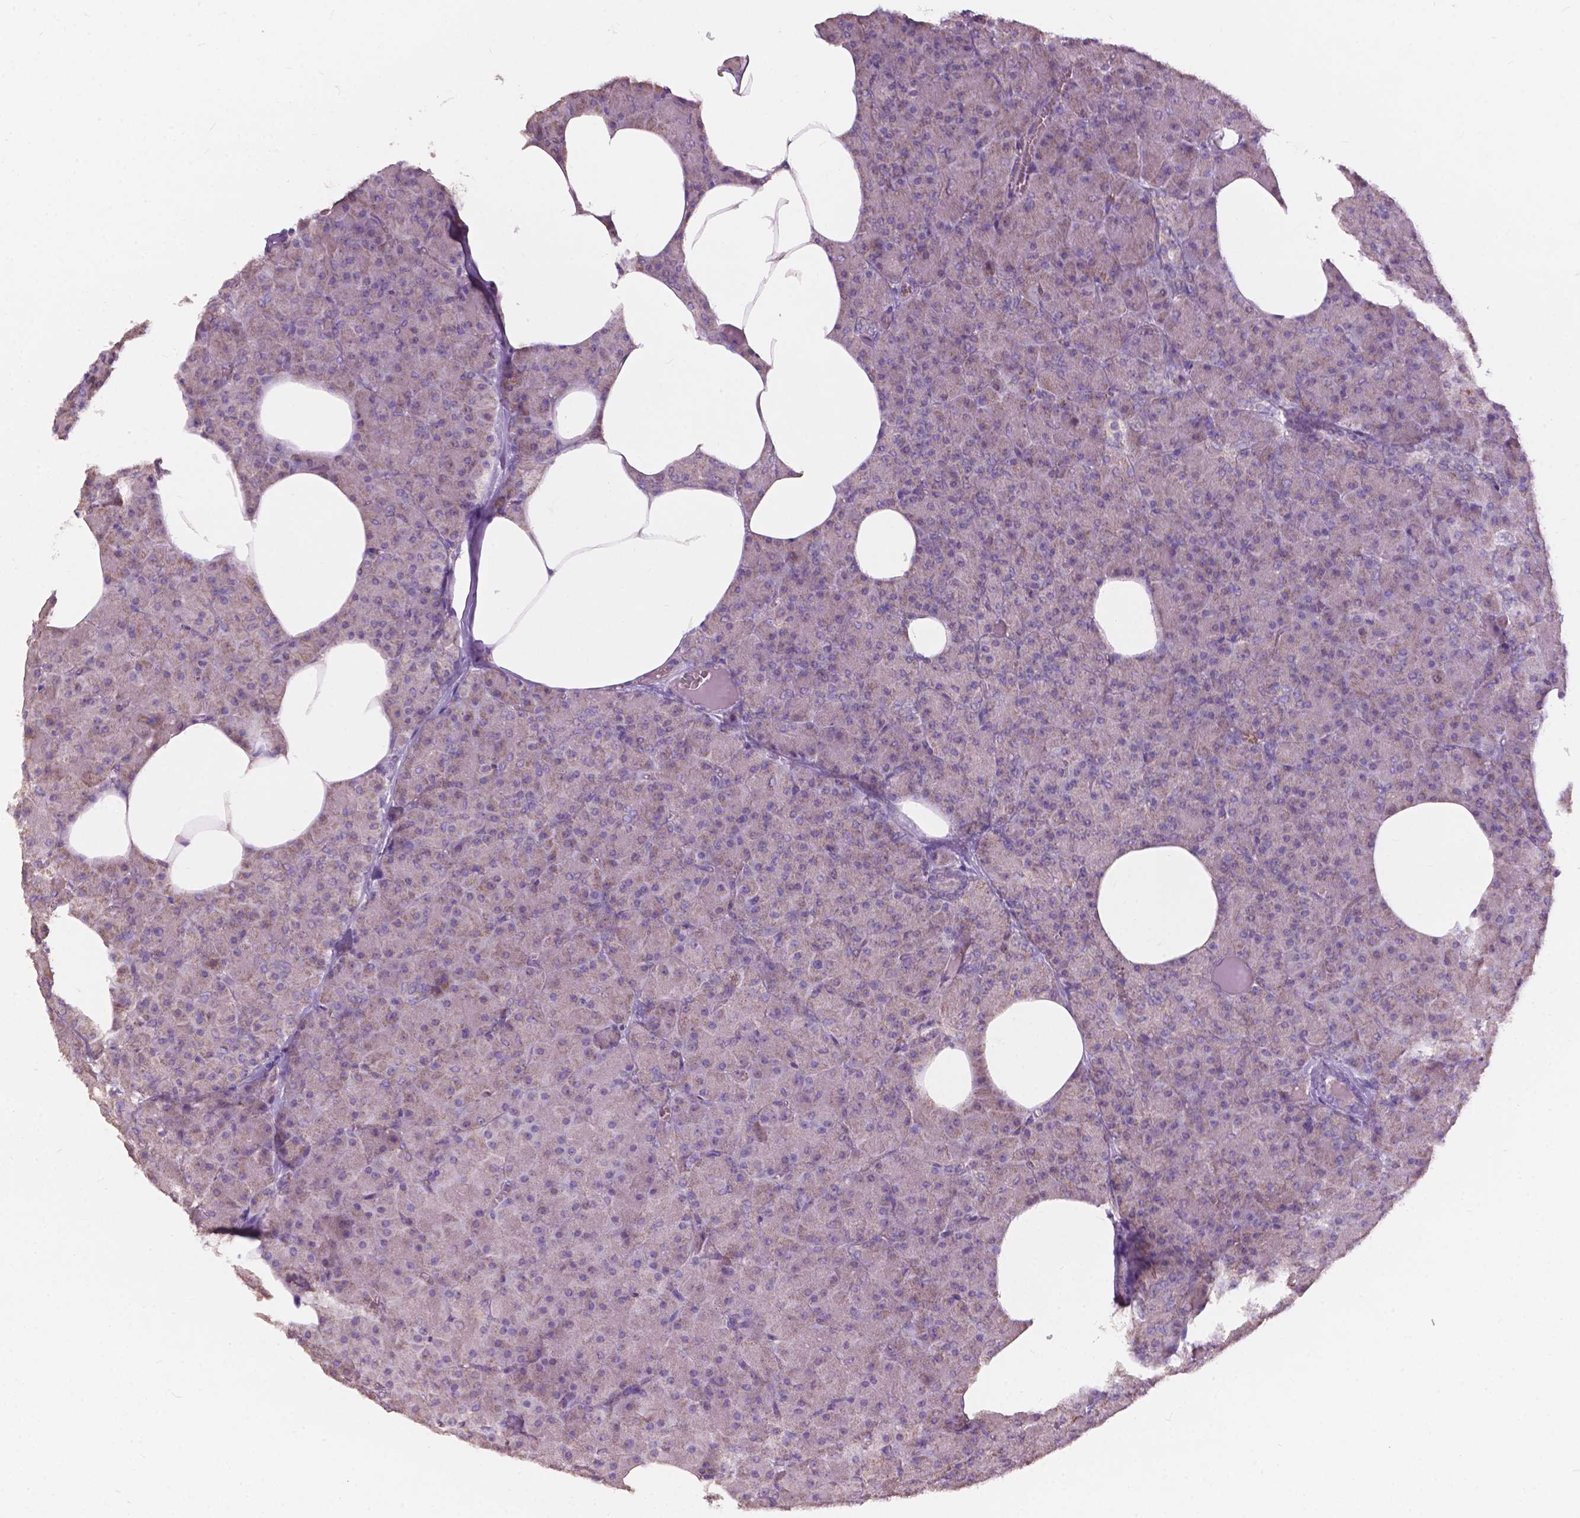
{"staining": {"intensity": "weak", "quantity": "25%-75%", "location": "cytoplasmic/membranous"}, "tissue": "pancreas", "cell_type": "Exocrine glandular cells", "image_type": "normal", "snomed": [{"axis": "morphology", "description": "Normal tissue, NOS"}, {"axis": "topography", "description": "Pancreas"}], "caption": "Brown immunohistochemical staining in normal pancreas shows weak cytoplasmic/membranous staining in about 25%-75% of exocrine glandular cells.", "gene": "NDUFS1", "patient": {"sex": "female", "age": 45}}